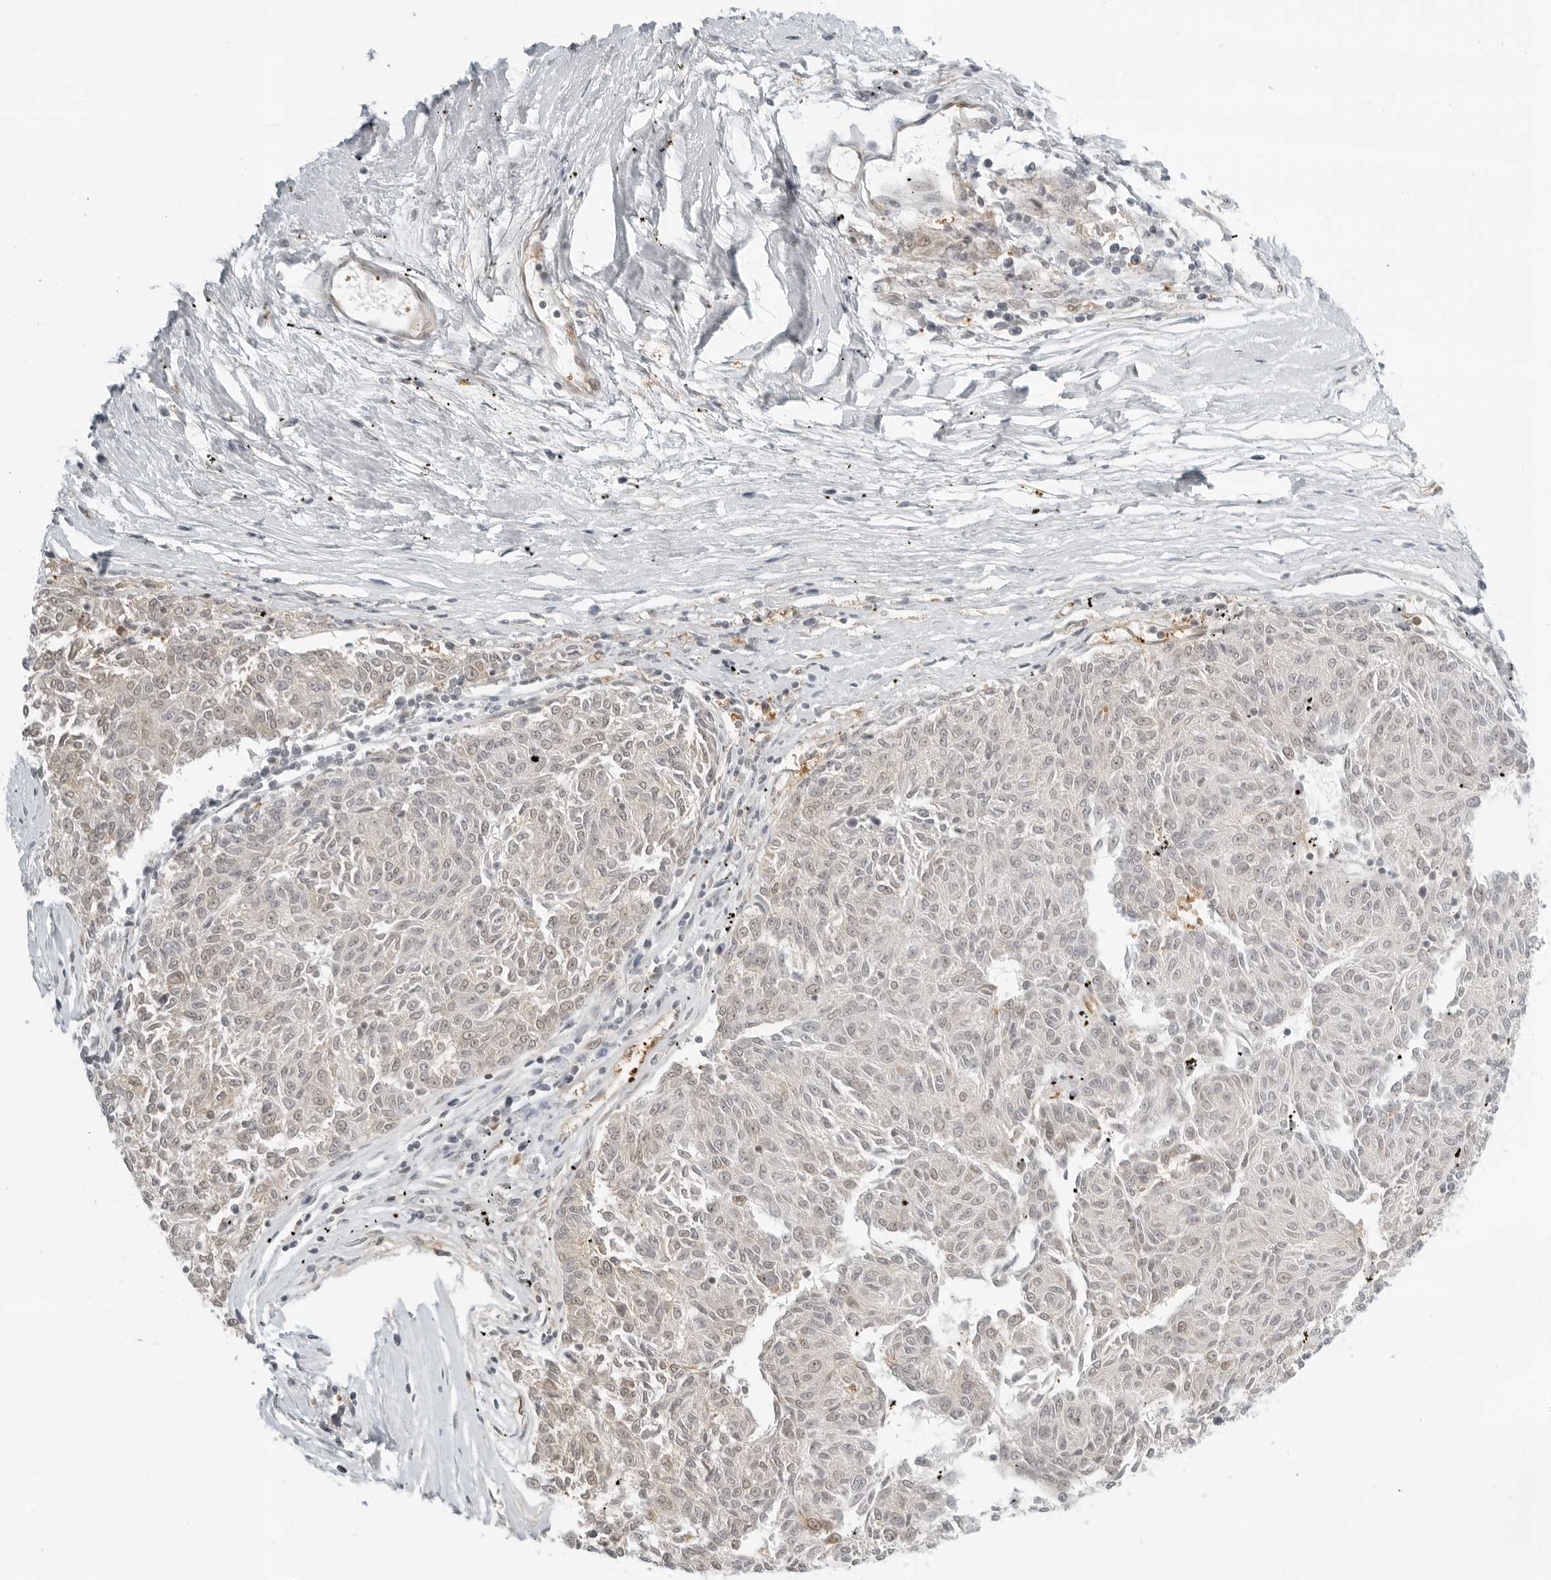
{"staining": {"intensity": "weak", "quantity": "25%-75%", "location": "cytoplasmic/membranous,nuclear"}, "tissue": "melanoma", "cell_type": "Tumor cells", "image_type": "cancer", "snomed": [{"axis": "morphology", "description": "Malignant melanoma, NOS"}, {"axis": "topography", "description": "Skin"}], "caption": "A photomicrograph showing weak cytoplasmic/membranous and nuclear staining in approximately 25%-75% of tumor cells in melanoma, as visualized by brown immunohistochemical staining.", "gene": "EIF4G1", "patient": {"sex": "female", "age": 72}}